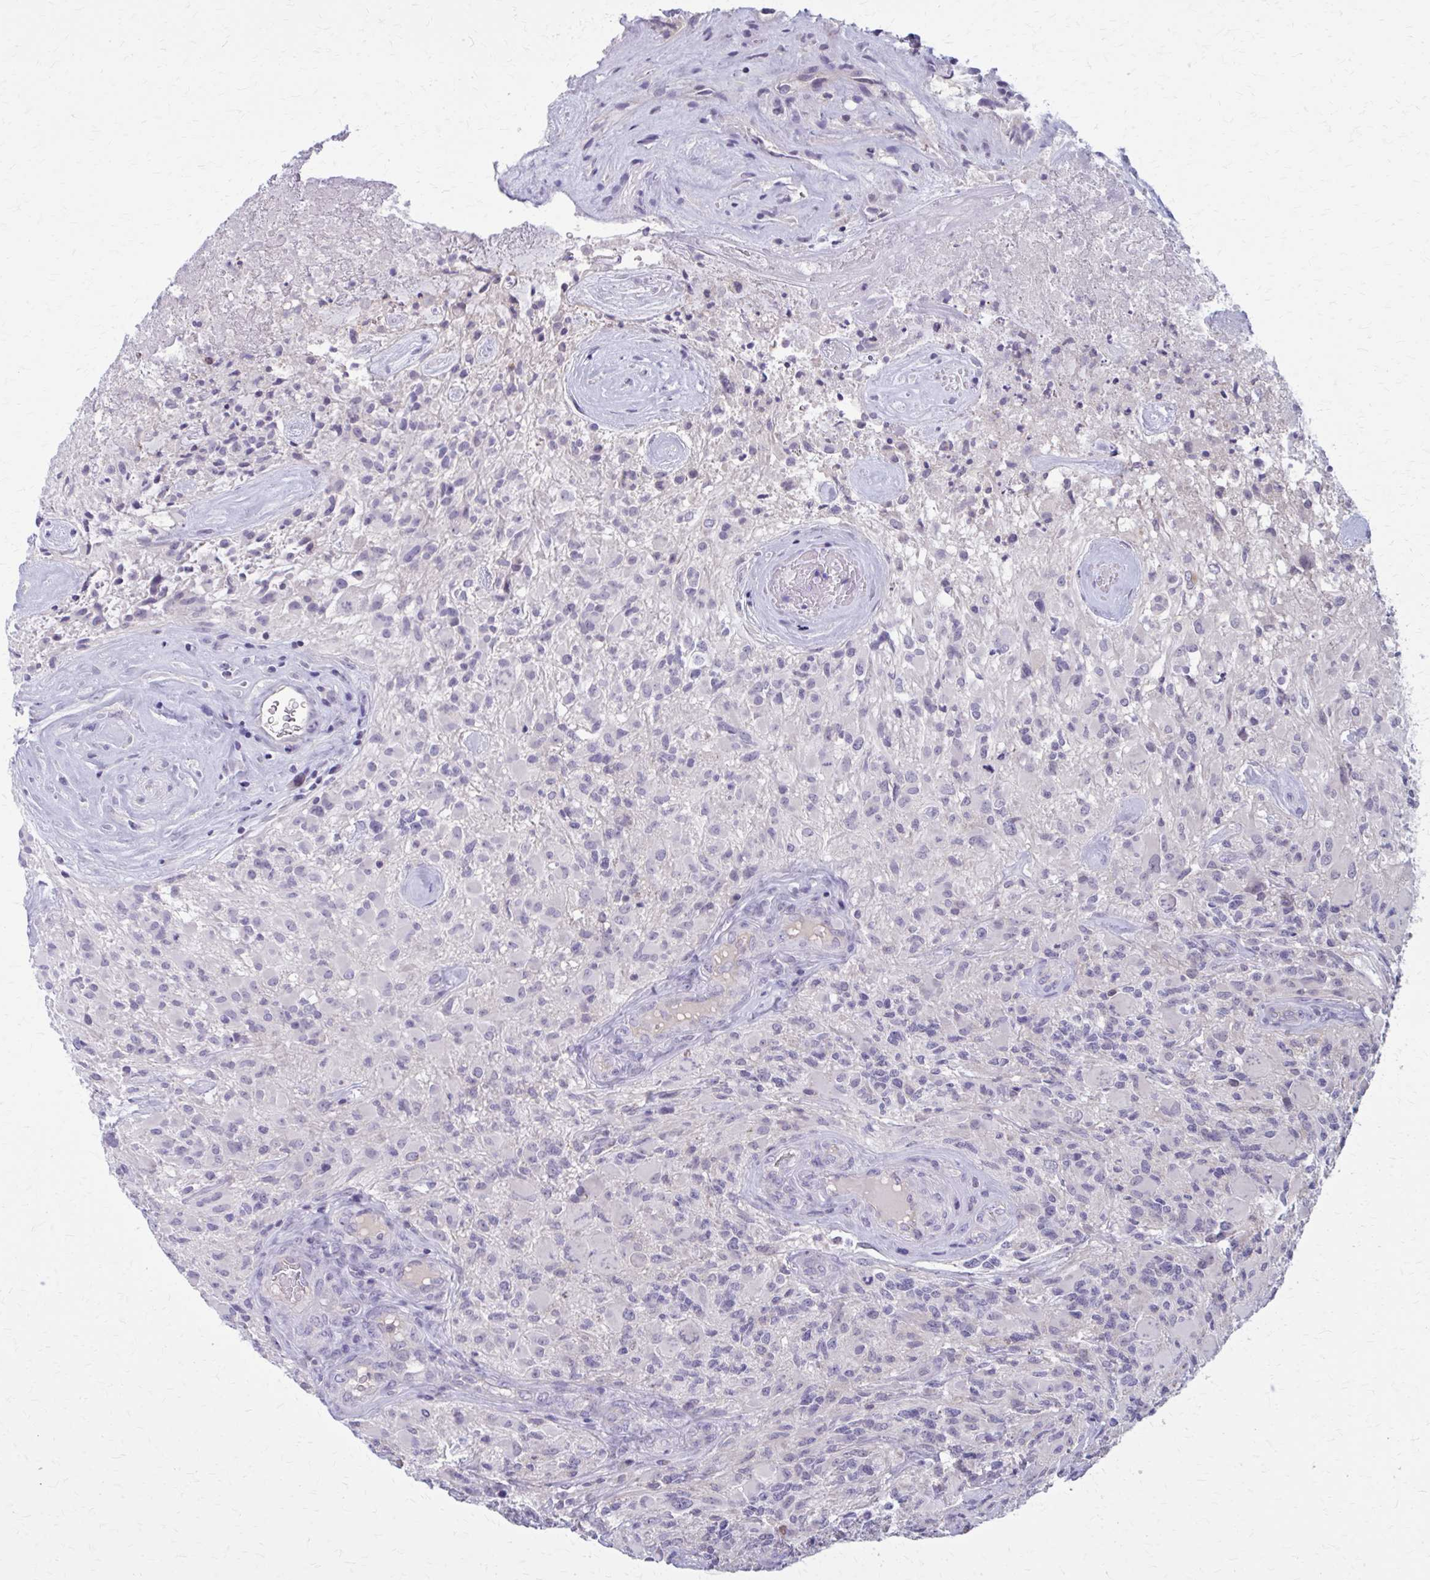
{"staining": {"intensity": "negative", "quantity": "none", "location": "none"}, "tissue": "glioma", "cell_type": "Tumor cells", "image_type": "cancer", "snomed": [{"axis": "morphology", "description": "Glioma, malignant, High grade"}, {"axis": "topography", "description": "Brain"}], "caption": "IHC of human glioma exhibits no staining in tumor cells.", "gene": "OR4A47", "patient": {"sex": "female", "age": 65}}